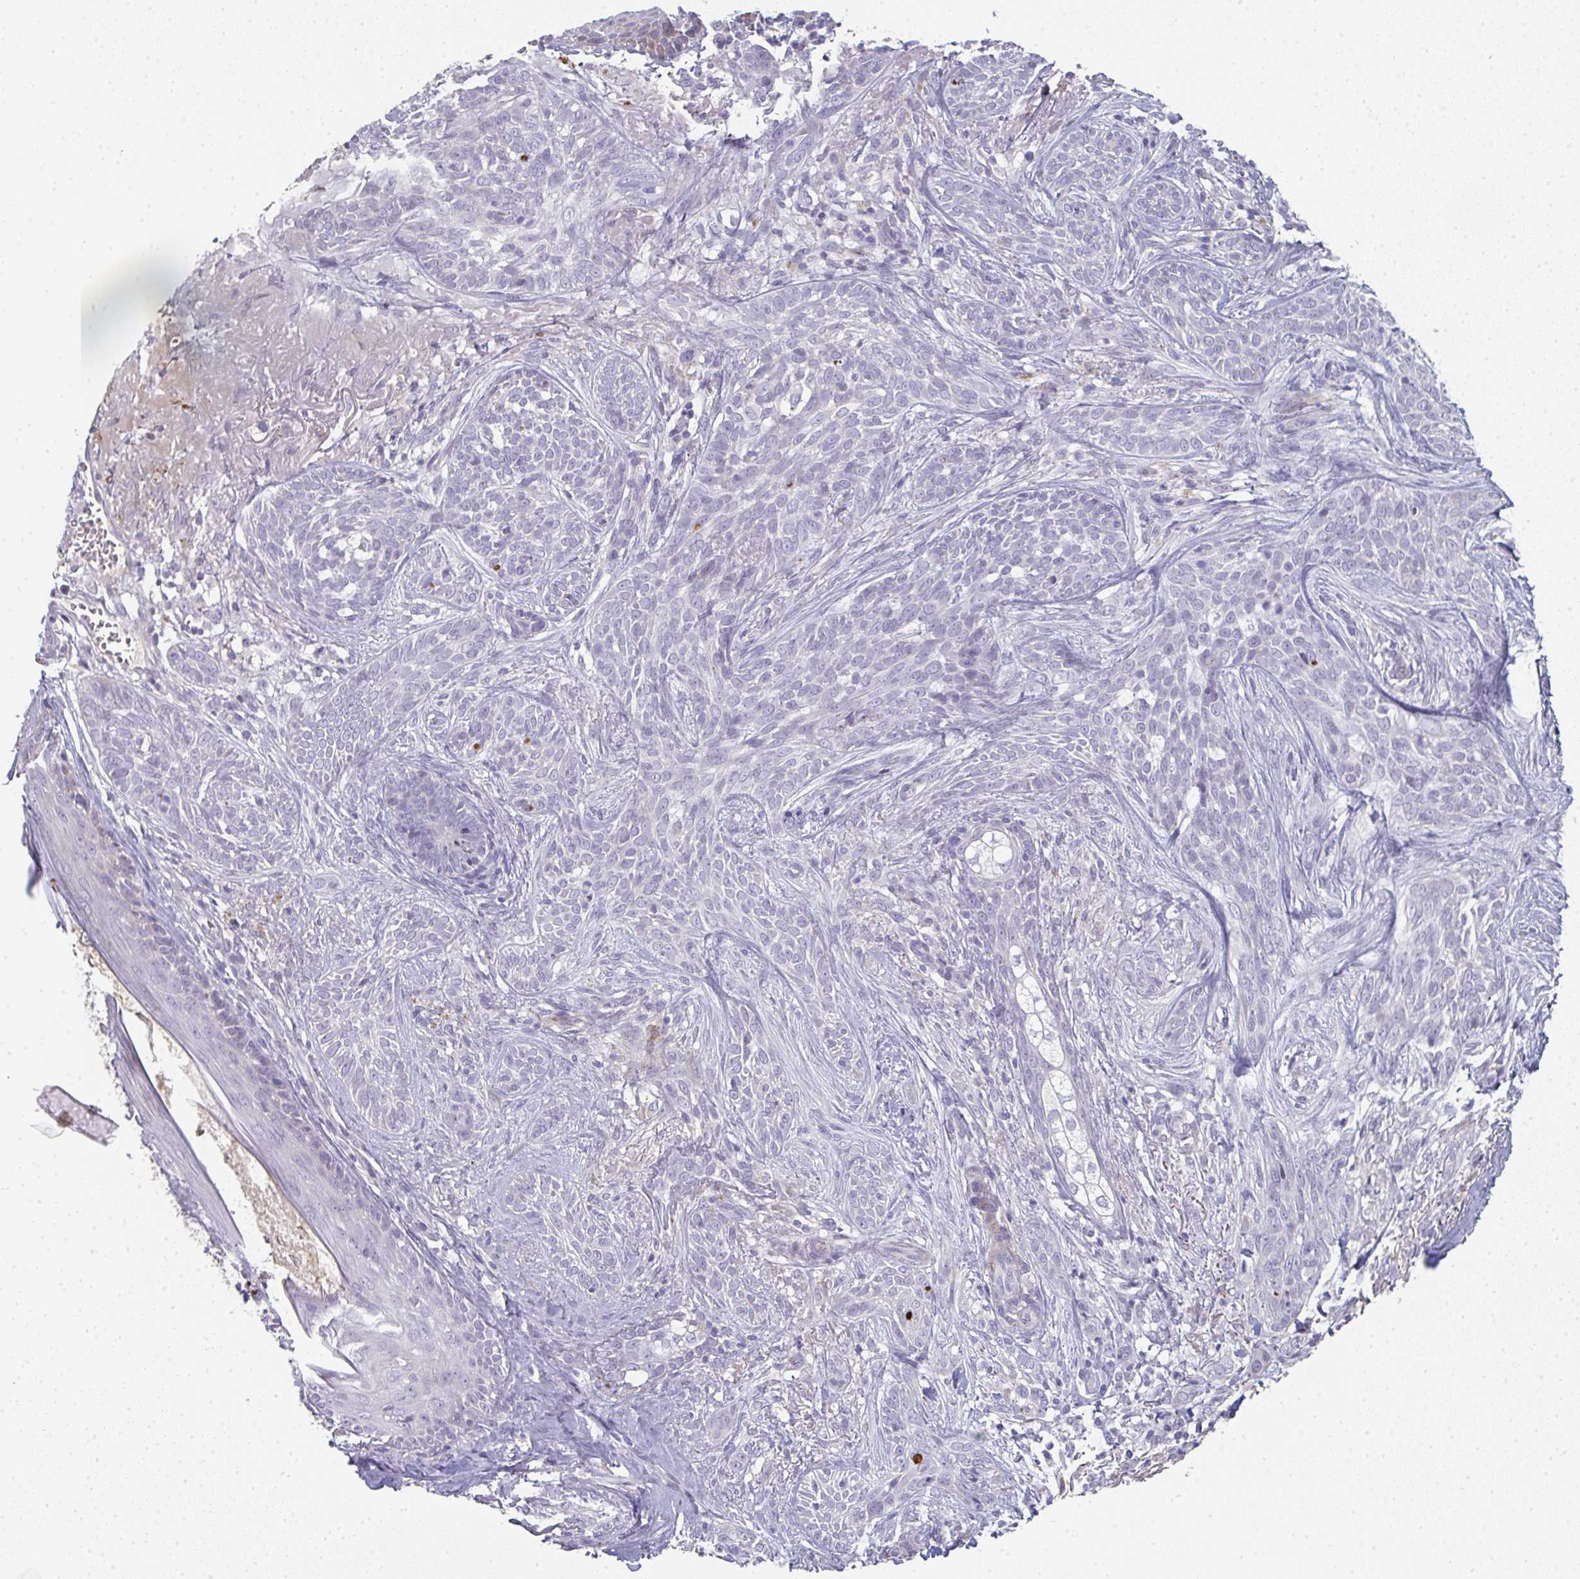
{"staining": {"intensity": "negative", "quantity": "none", "location": "none"}, "tissue": "skin cancer", "cell_type": "Tumor cells", "image_type": "cancer", "snomed": [{"axis": "morphology", "description": "Basal cell carcinoma"}, {"axis": "topography", "description": "Skin"}], "caption": "A micrograph of basal cell carcinoma (skin) stained for a protein shows no brown staining in tumor cells.", "gene": "A1CF", "patient": {"sex": "male", "age": 75}}